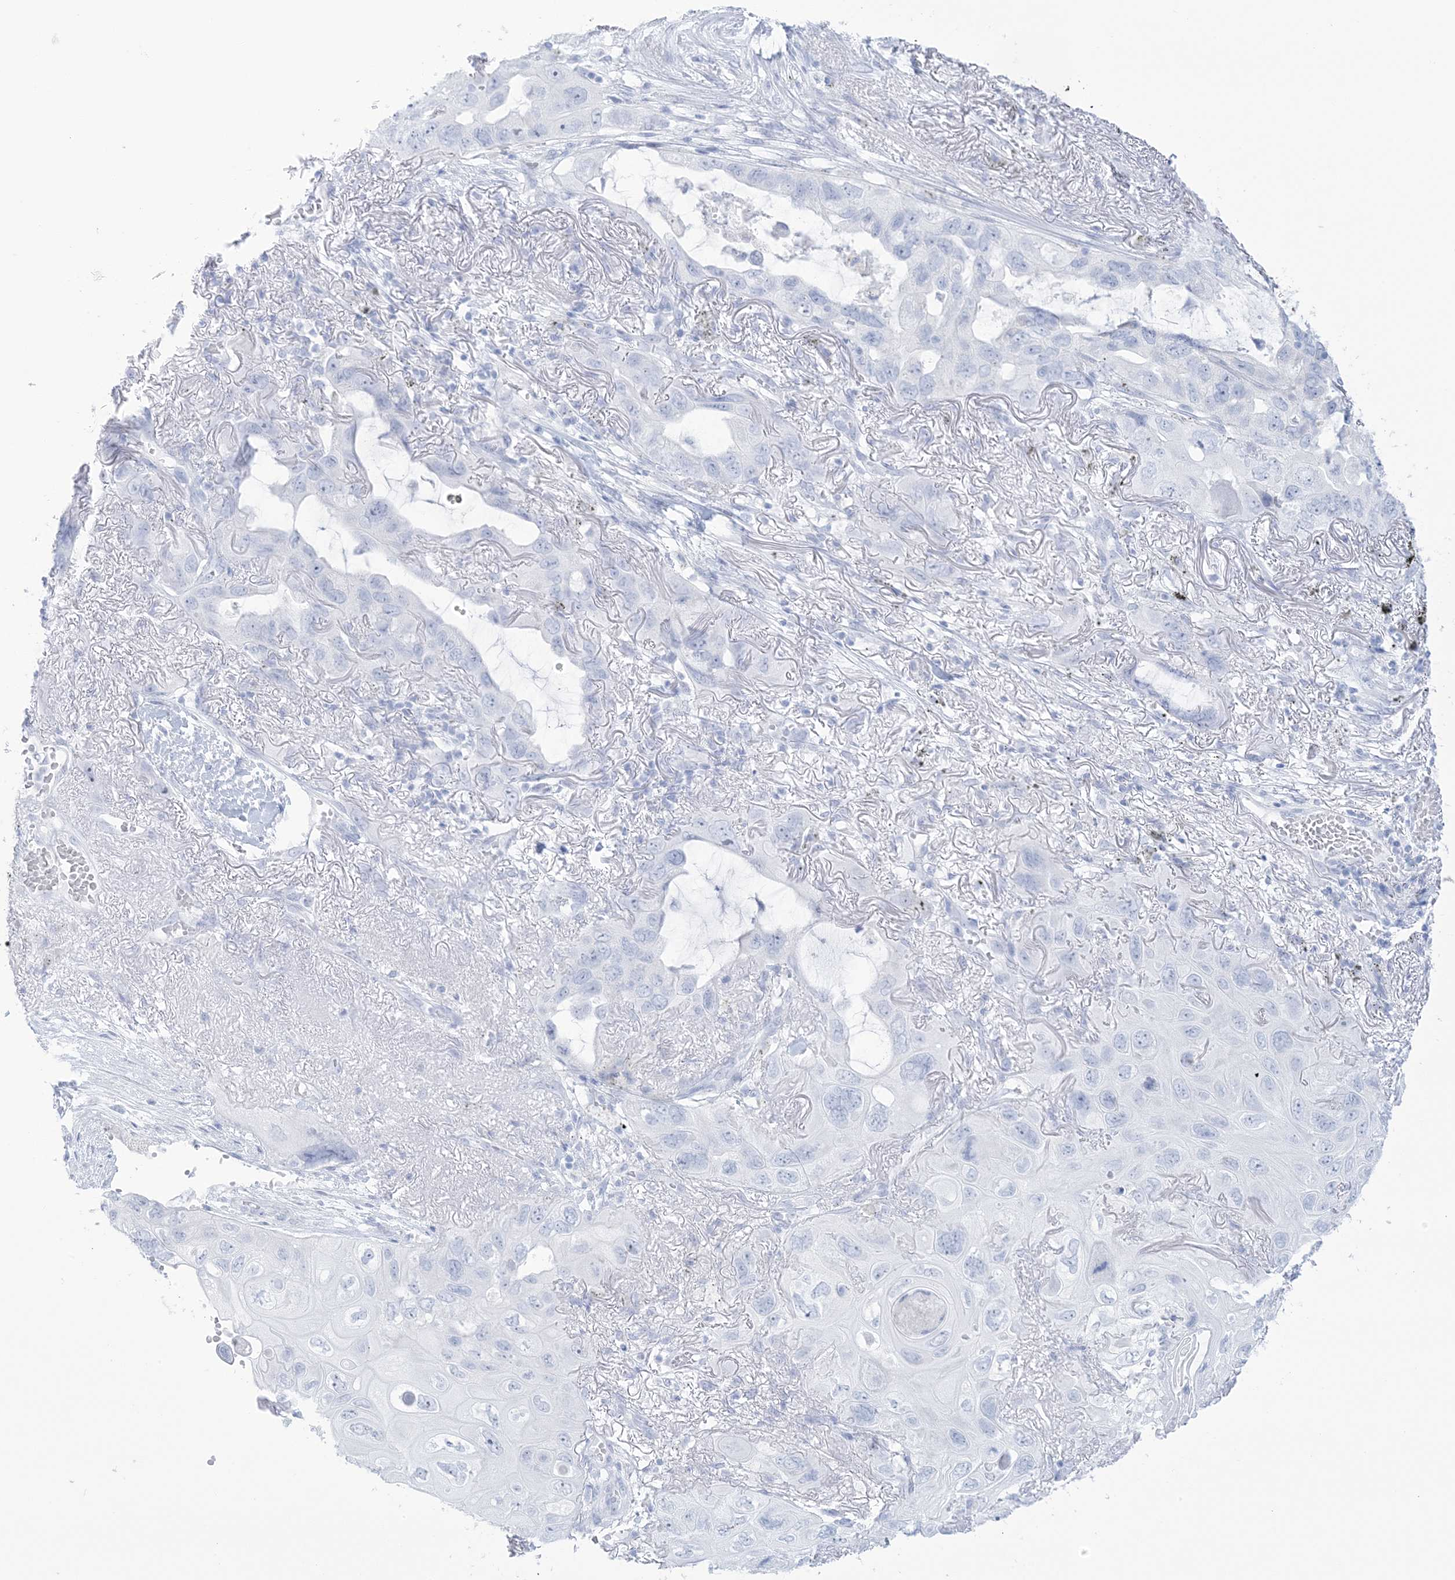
{"staining": {"intensity": "negative", "quantity": "none", "location": "none"}, "tissue": "lung cancer", "cell_type": "Tumor cells", "image_type": "cancer", "snomed": [{"axis": "morphology", "description": "Squamous cell carcinoma, NOS"}, {"axis": "topography", "description": "Lung"}], "caption": "Tumor cells show no significant protein expression in lung cancer. (Brightfield microscopy of DAB immunohistochemistry (IHC) at high magnification).", "gene": "AGXT", "patient": {"sex": "female", "age": 73}}